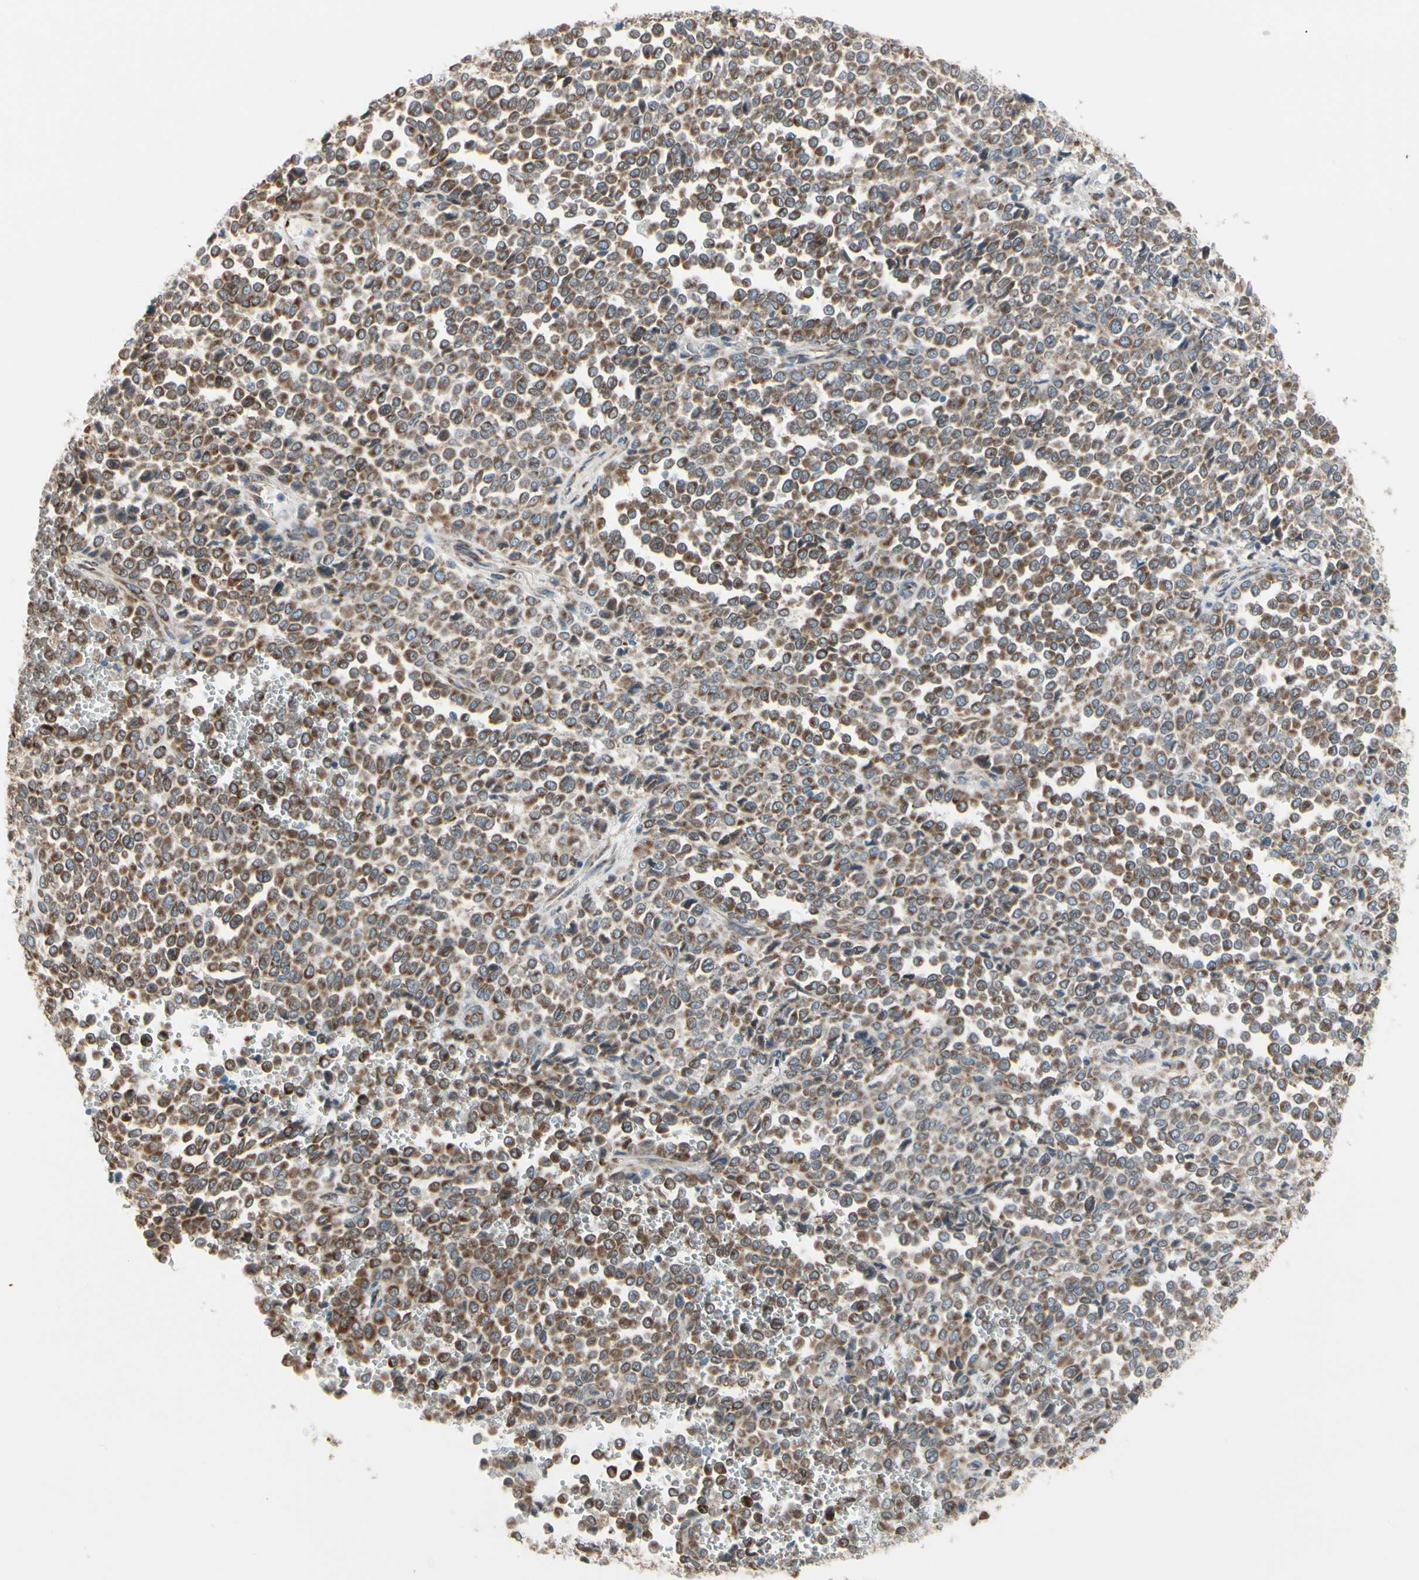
{"staining": {"intensity": "moderate", "quantity": ">75%", "location": "cytoplasmic/membranous"}, "tissue": "melanoma", "cell_type": "Tumor cells", "image_type": "cancer", "snomed": [{"axis": "morphology", "description": "Malignant melanoma, Metastatic site"}, {"axis": "topography", "description": "Pancreas"}], "caption": "Immunohistochemistry (IHC) (DAB) staining of melanoma exhibits moderate cytoplasmic/membranous protein positivity in about >75% of tumor cells.", "gene": "FNDC3A", "patient": {"sex": "female", "age": 30}}